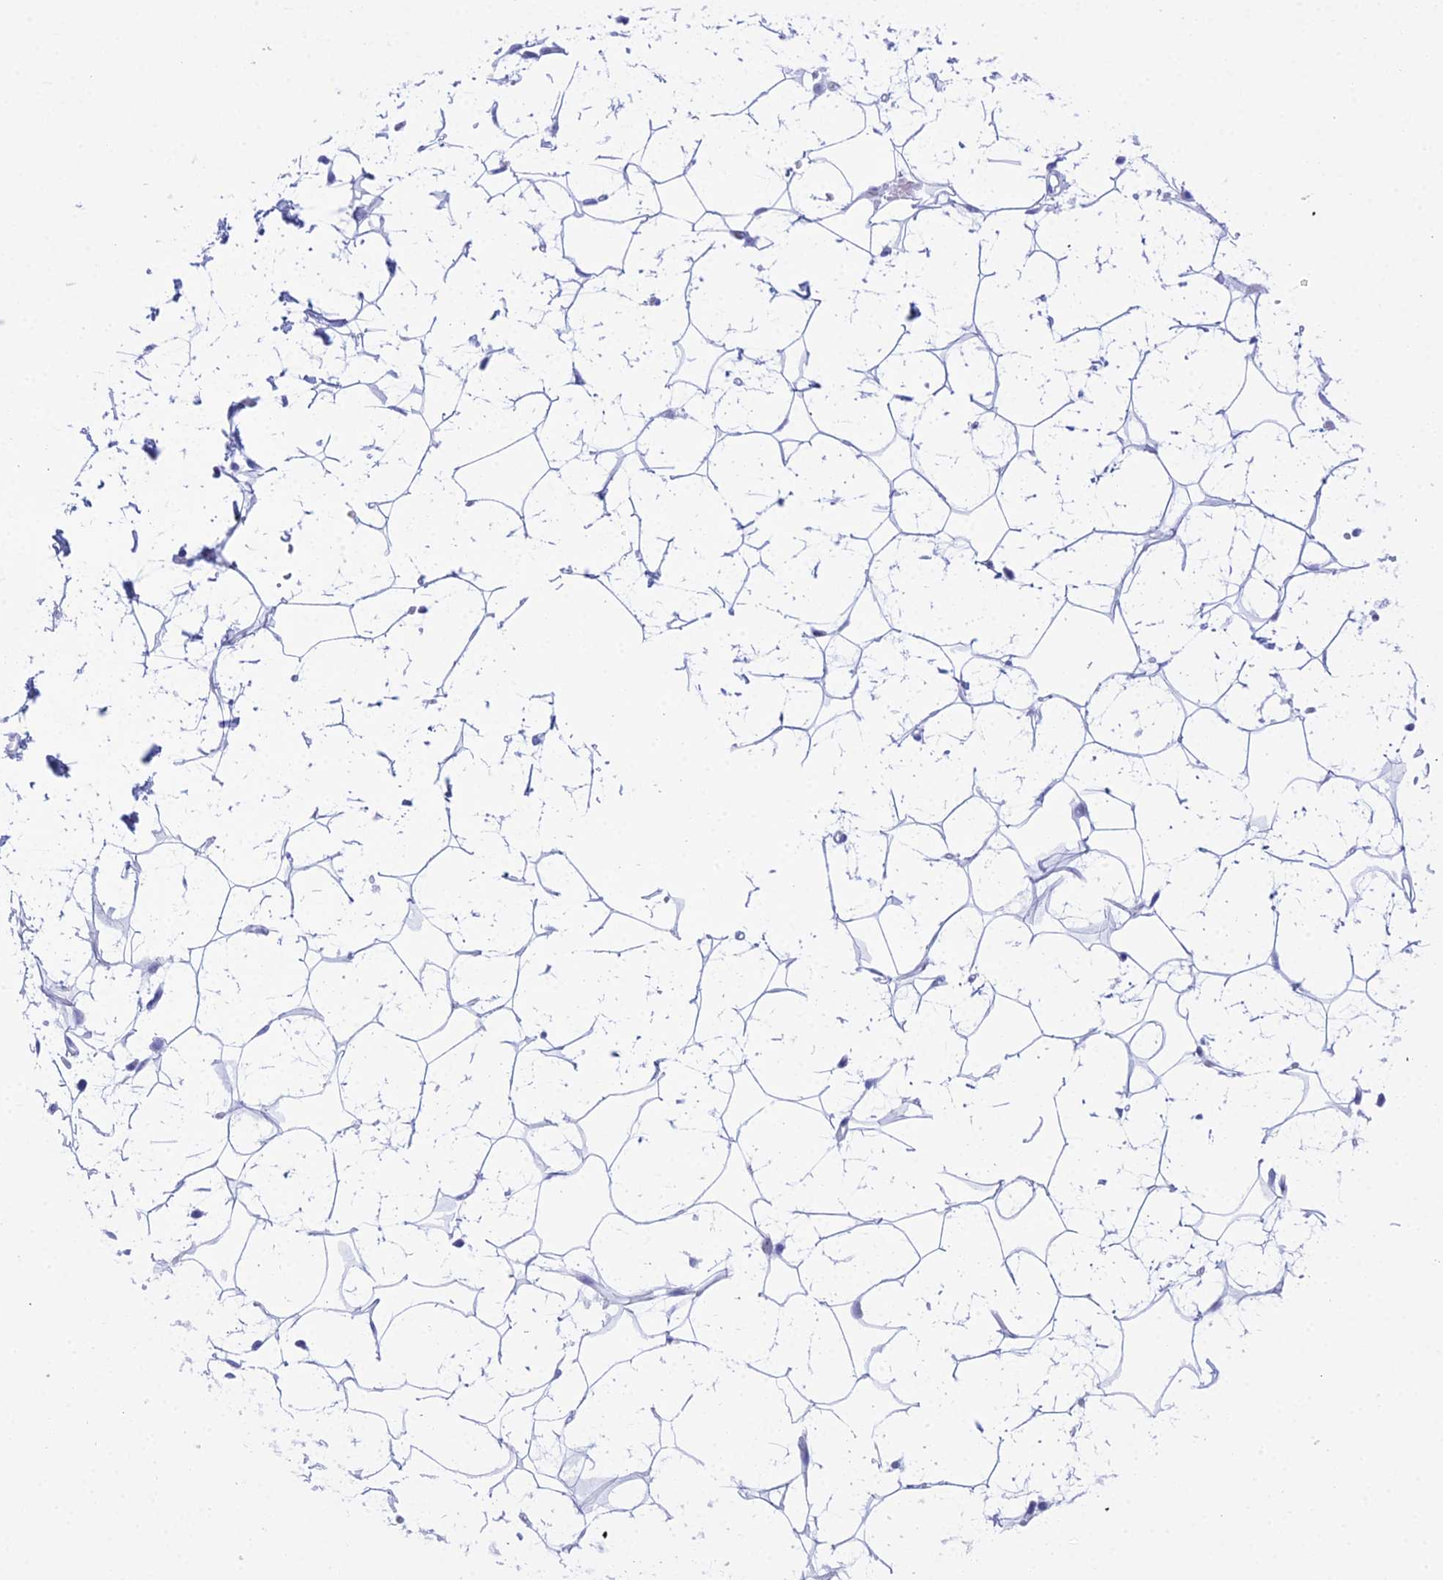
{"staining": {"intensity": "negative", "quantity": "none", "location": "none"}, "tissue": "adipose tissue", "cell_type": "Adipocytes", "image_type": "normal", "snomed": [{"axis": "morphology", "description": "Normal tissue, NOS"}, {"axis": "topography", "description": "Breast"}], "caption": "An image of adipose tissue stained for a protein displays no brown staining in adipocytes. Nuclei are stained in blue.", "gene": "RNPS1", "patient": {"sex": "female", "age": 26}}